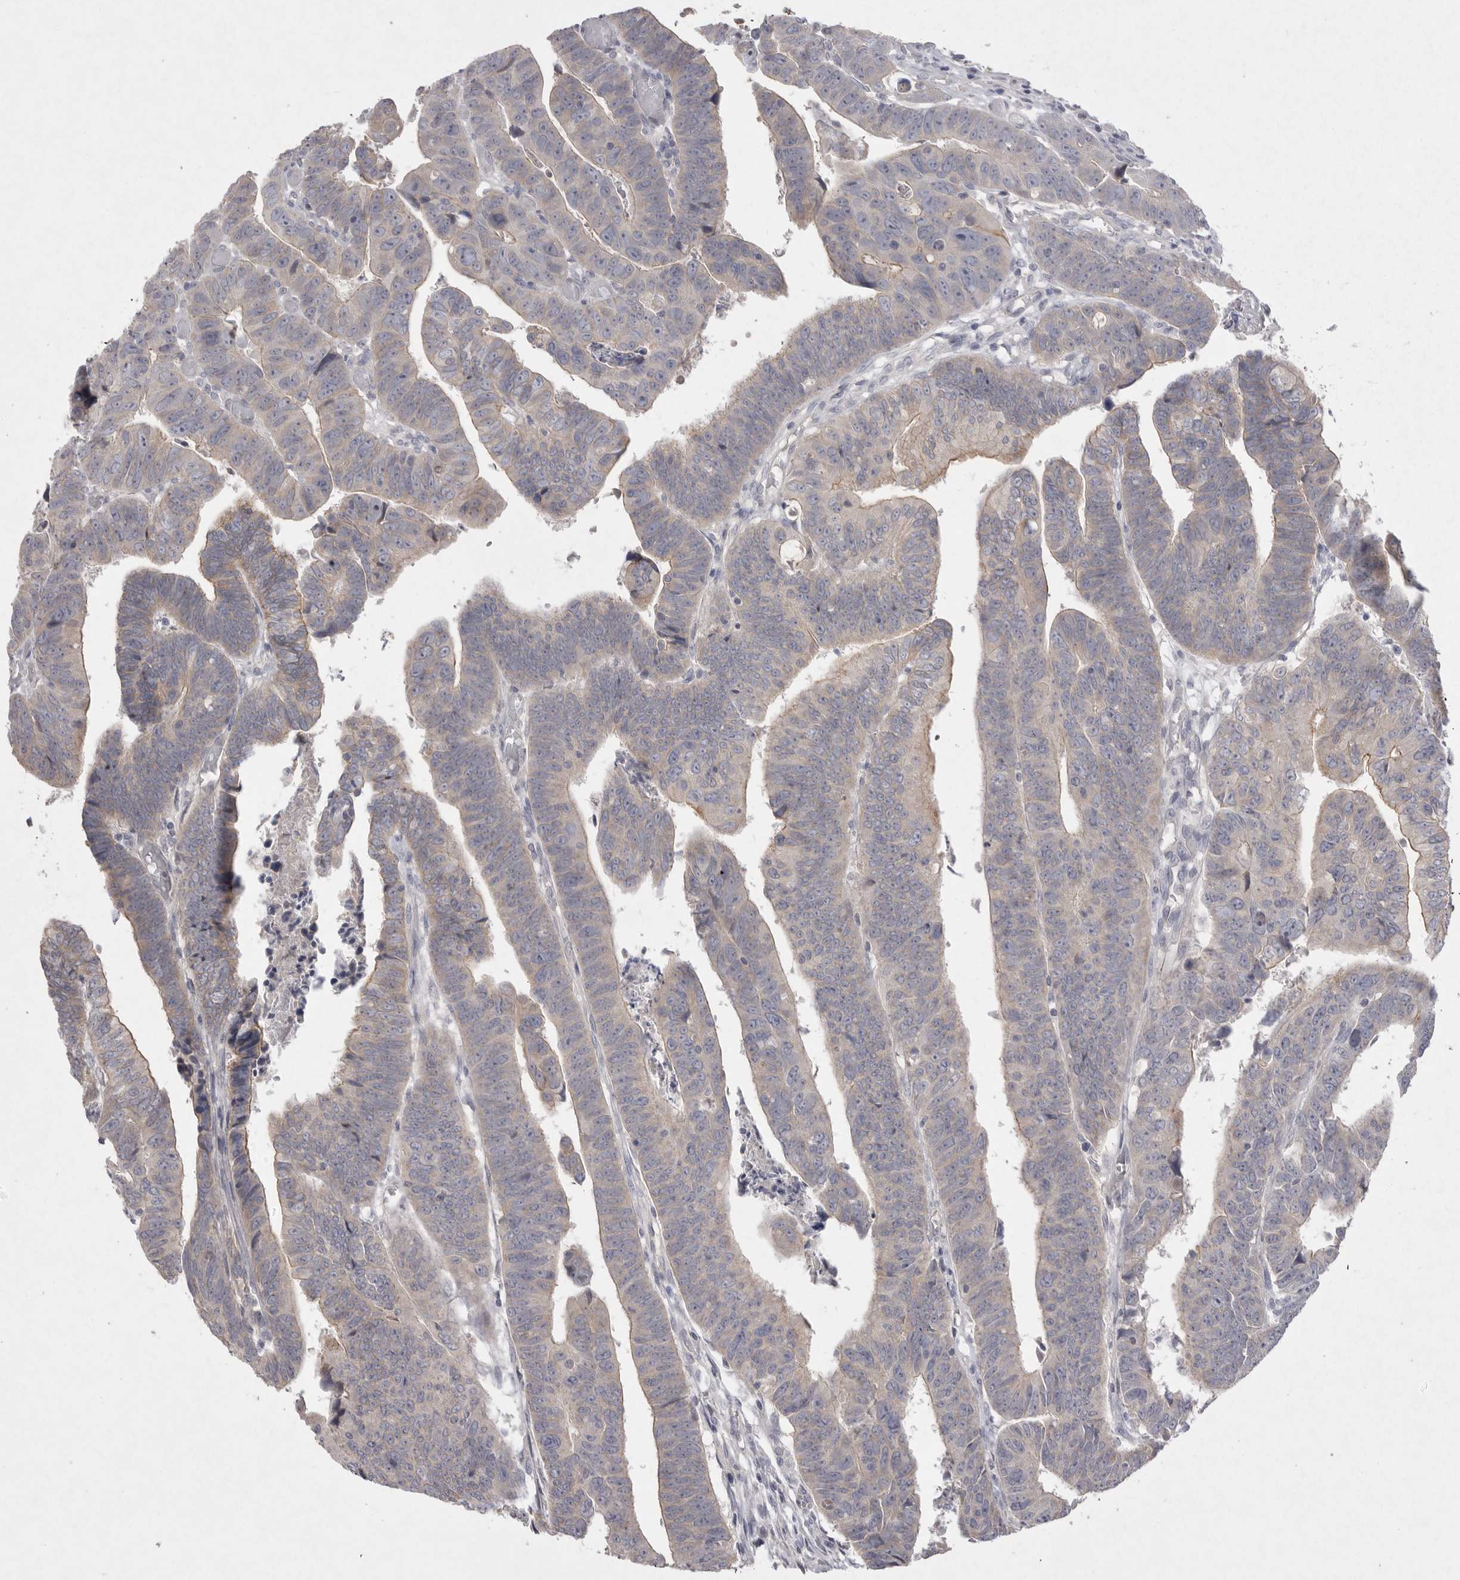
{"staining": {"intensity": "weak", "quantity": "<25%", "location": "cytoplasmic/membranous"}, "tissue": "colorectal cancer", "cell_type": "Tumor cells", "image_type": "cancer", "snomed": [{"axis": "morphology", "description": "Adenocarcinoma, NOS"}, {"axis": "topography", "description": "Rectum"}], "caption": "The IHC micrograph has no significant expression in tumor cells of colorectal cancer tissue. (Stains: DAB immunohistochemistry (IHC) with hematoxylin counter stain, Microscopy: brightfield microscopy at high magnification).", "gene": "VANGL2", "patient": {"sex": "female", "age": 65}}